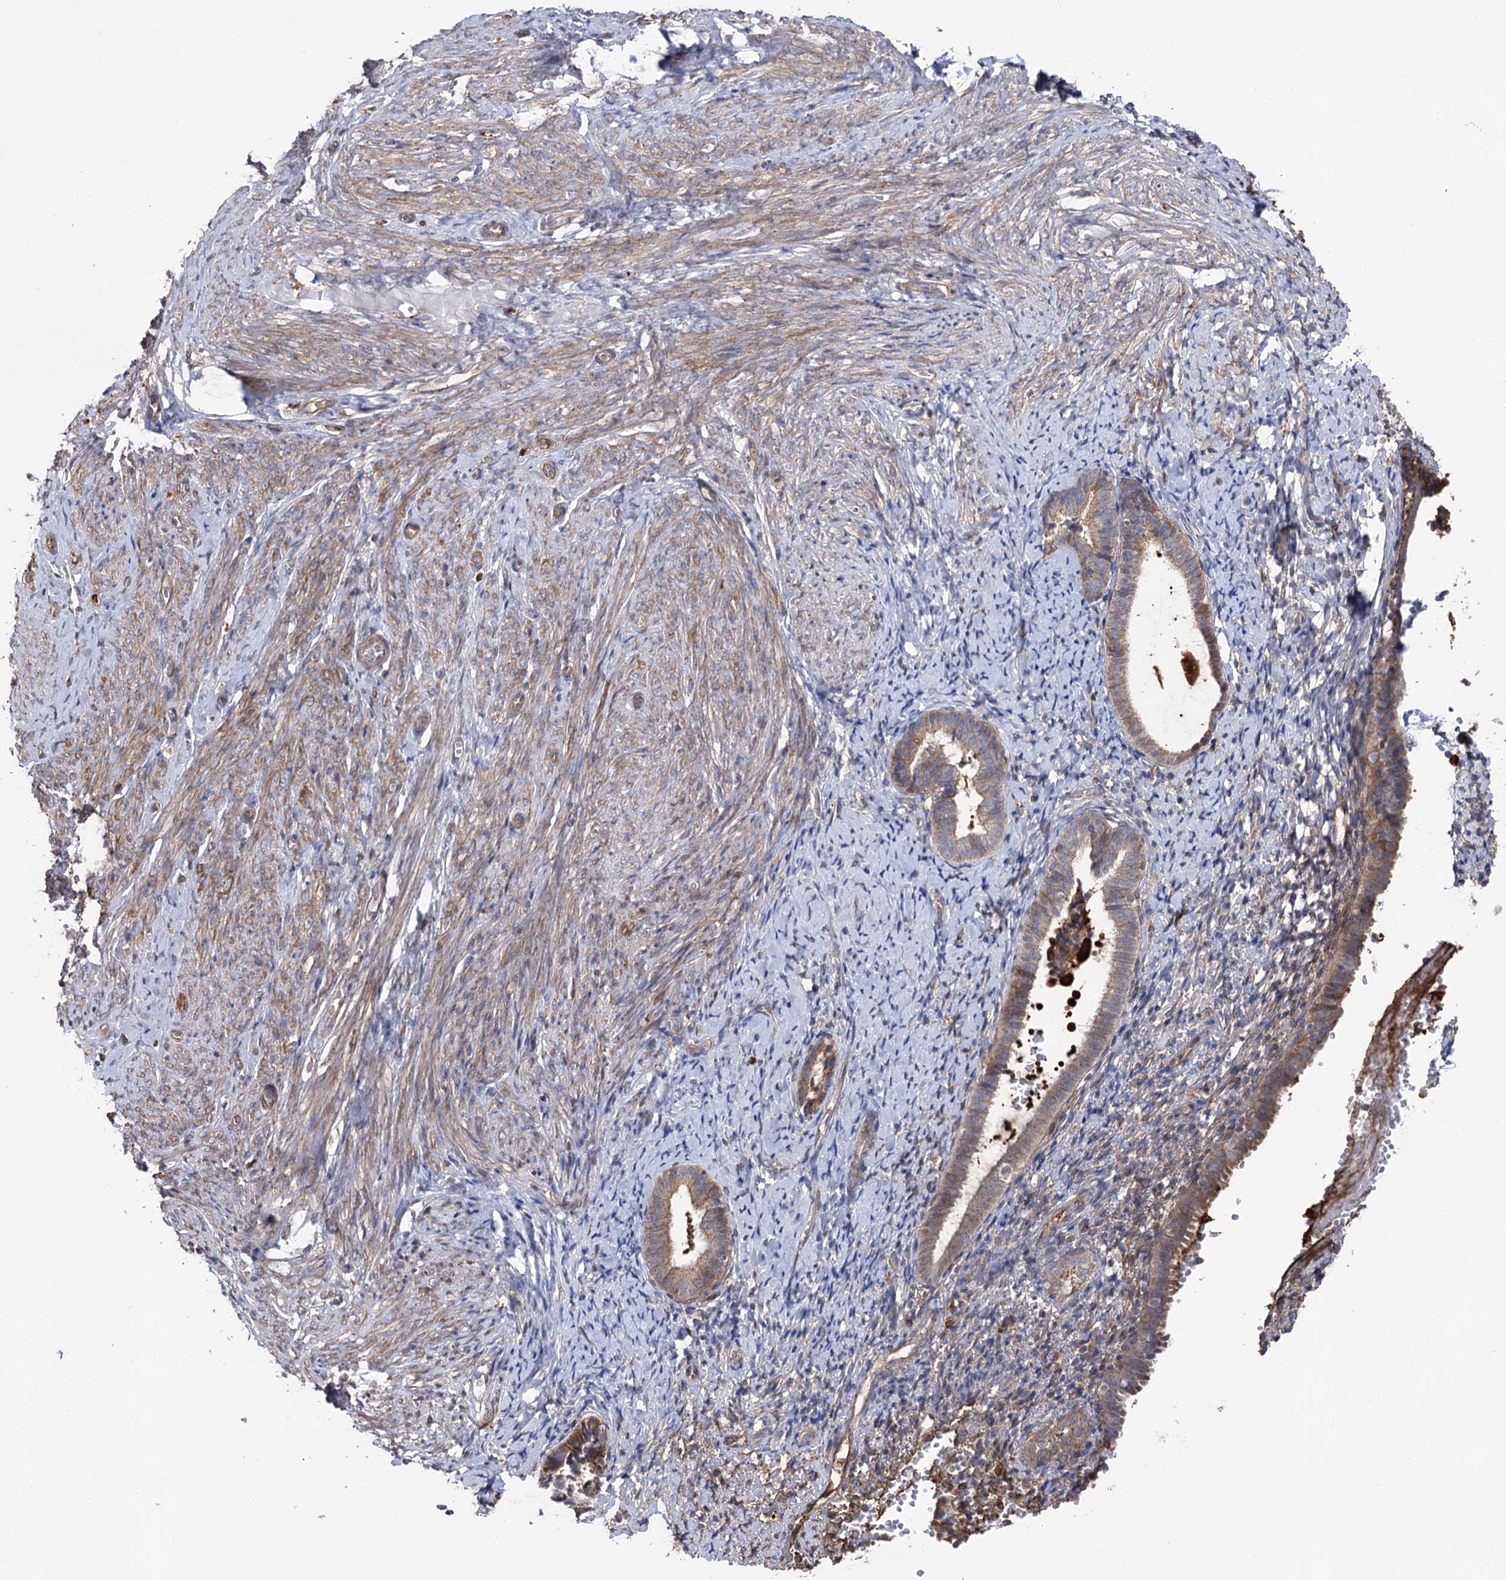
{"staining": {"intensity": "negative", "quantity": "none", "location": "none"}, "tissue": "endometrium", "cell_type": "Cells in endometrial stroma", "image_type": "normal", "snomed": [{"axis": "morphology", "description": "Normal tissue, NOS"}, {"axis": "topography", "description": "Endometrium"}], "caption": "Immunohistochemistry (IHC) histopathology image of benign endometrium stained for a protein (brown), which displays no staining in cells in endometrial stroma.", "gene": "OTUD1", "patient": {"sex": "female", "age": 72}}